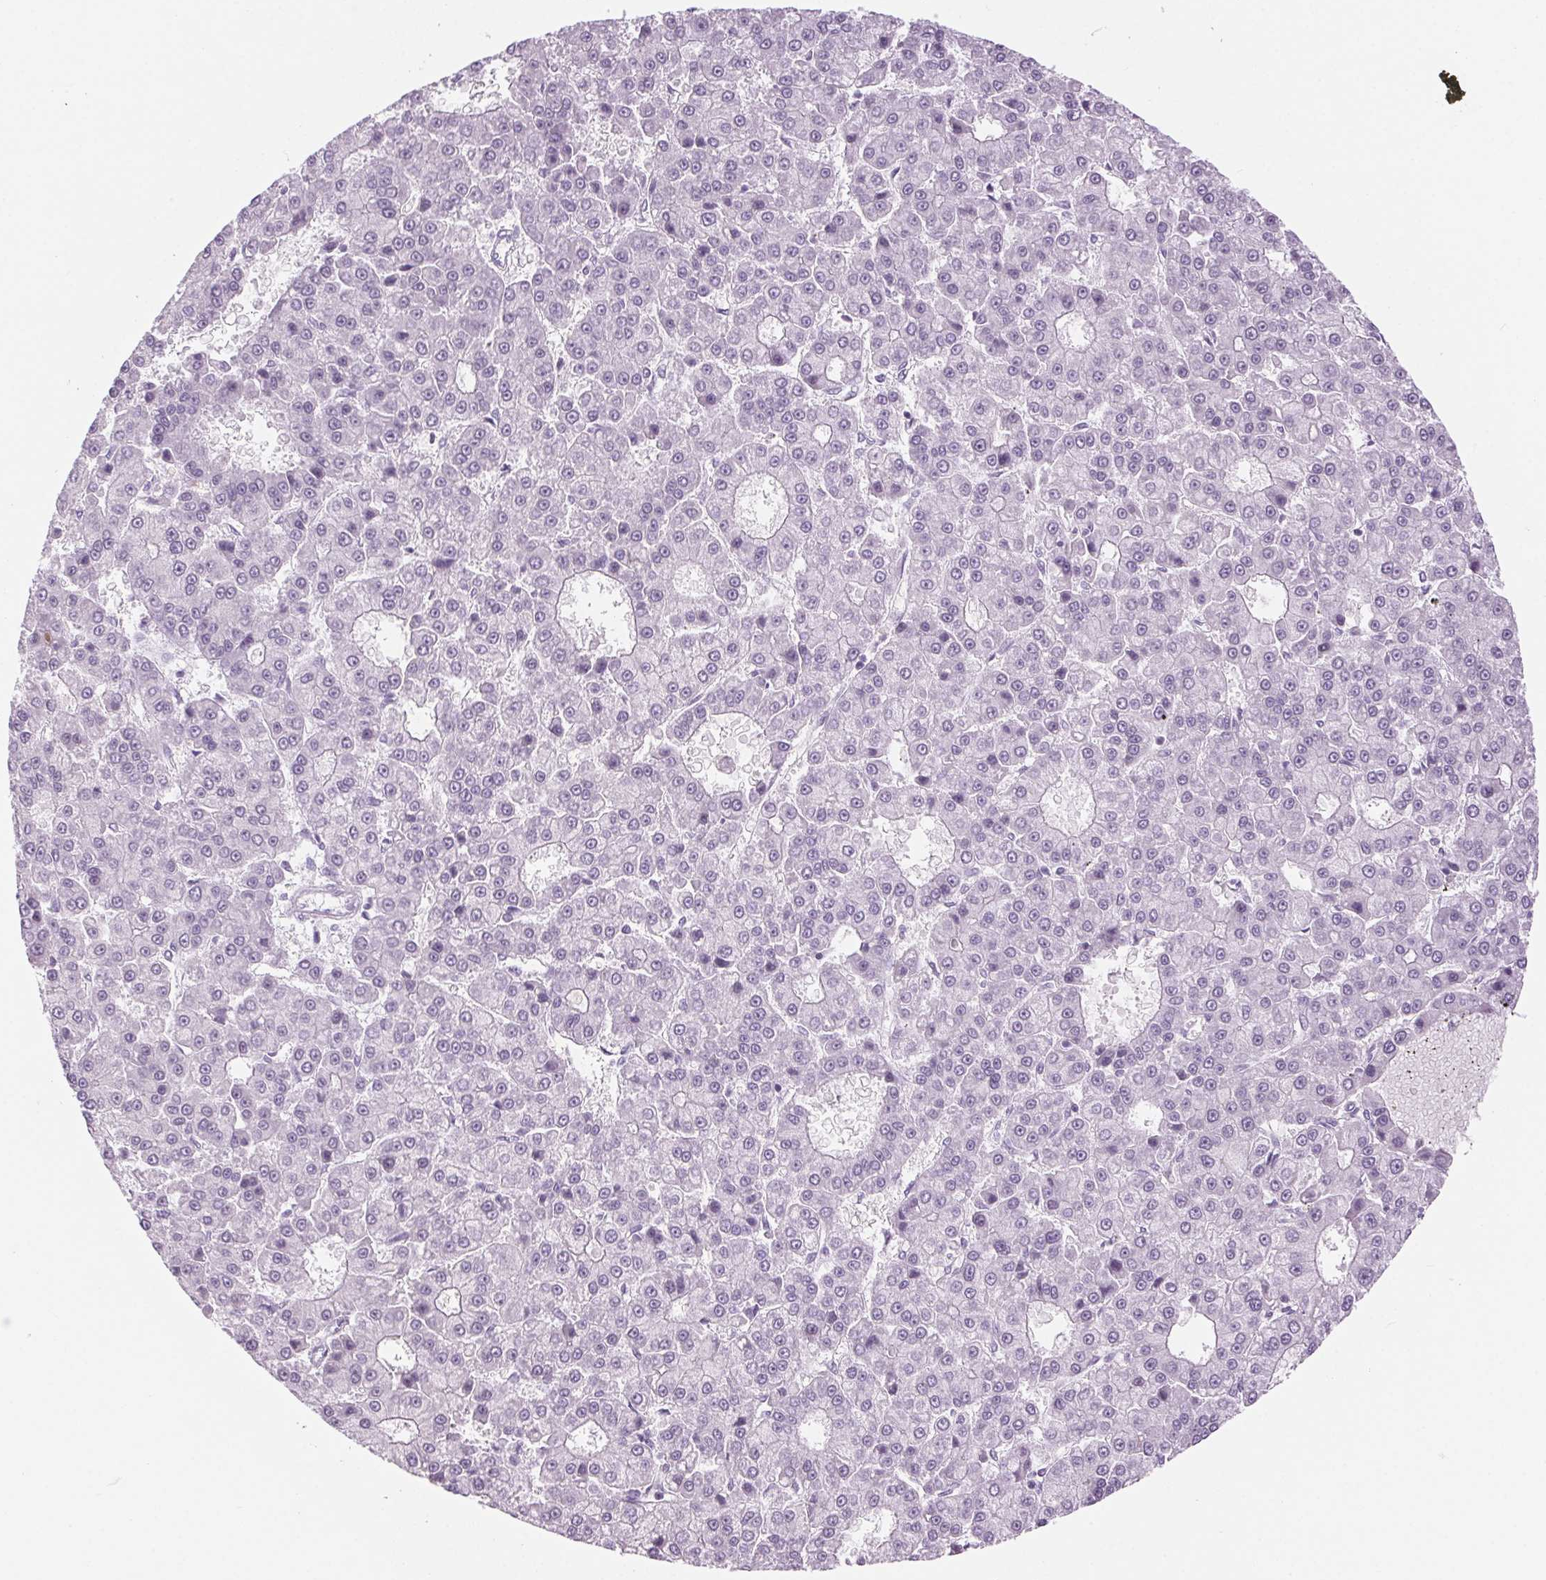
{"staining": {"intensity": "negative", "quantity": "none", "location": "none"}, "tissue": "liver cancer", "cell_type": "Tumor cells", "image_type": "cancer", "snomed": [{"axis": "morphology", "description": "Carcinoma, Hepatocellular, NOS"}, {"axis": "topography", "description": "Liver"}], "caption": "Immunohistochemical staining of liver cancer displays no significant staining in tumor cells.", "gene": "LRP2", "patient": {"sex": "male", "age": 70}}